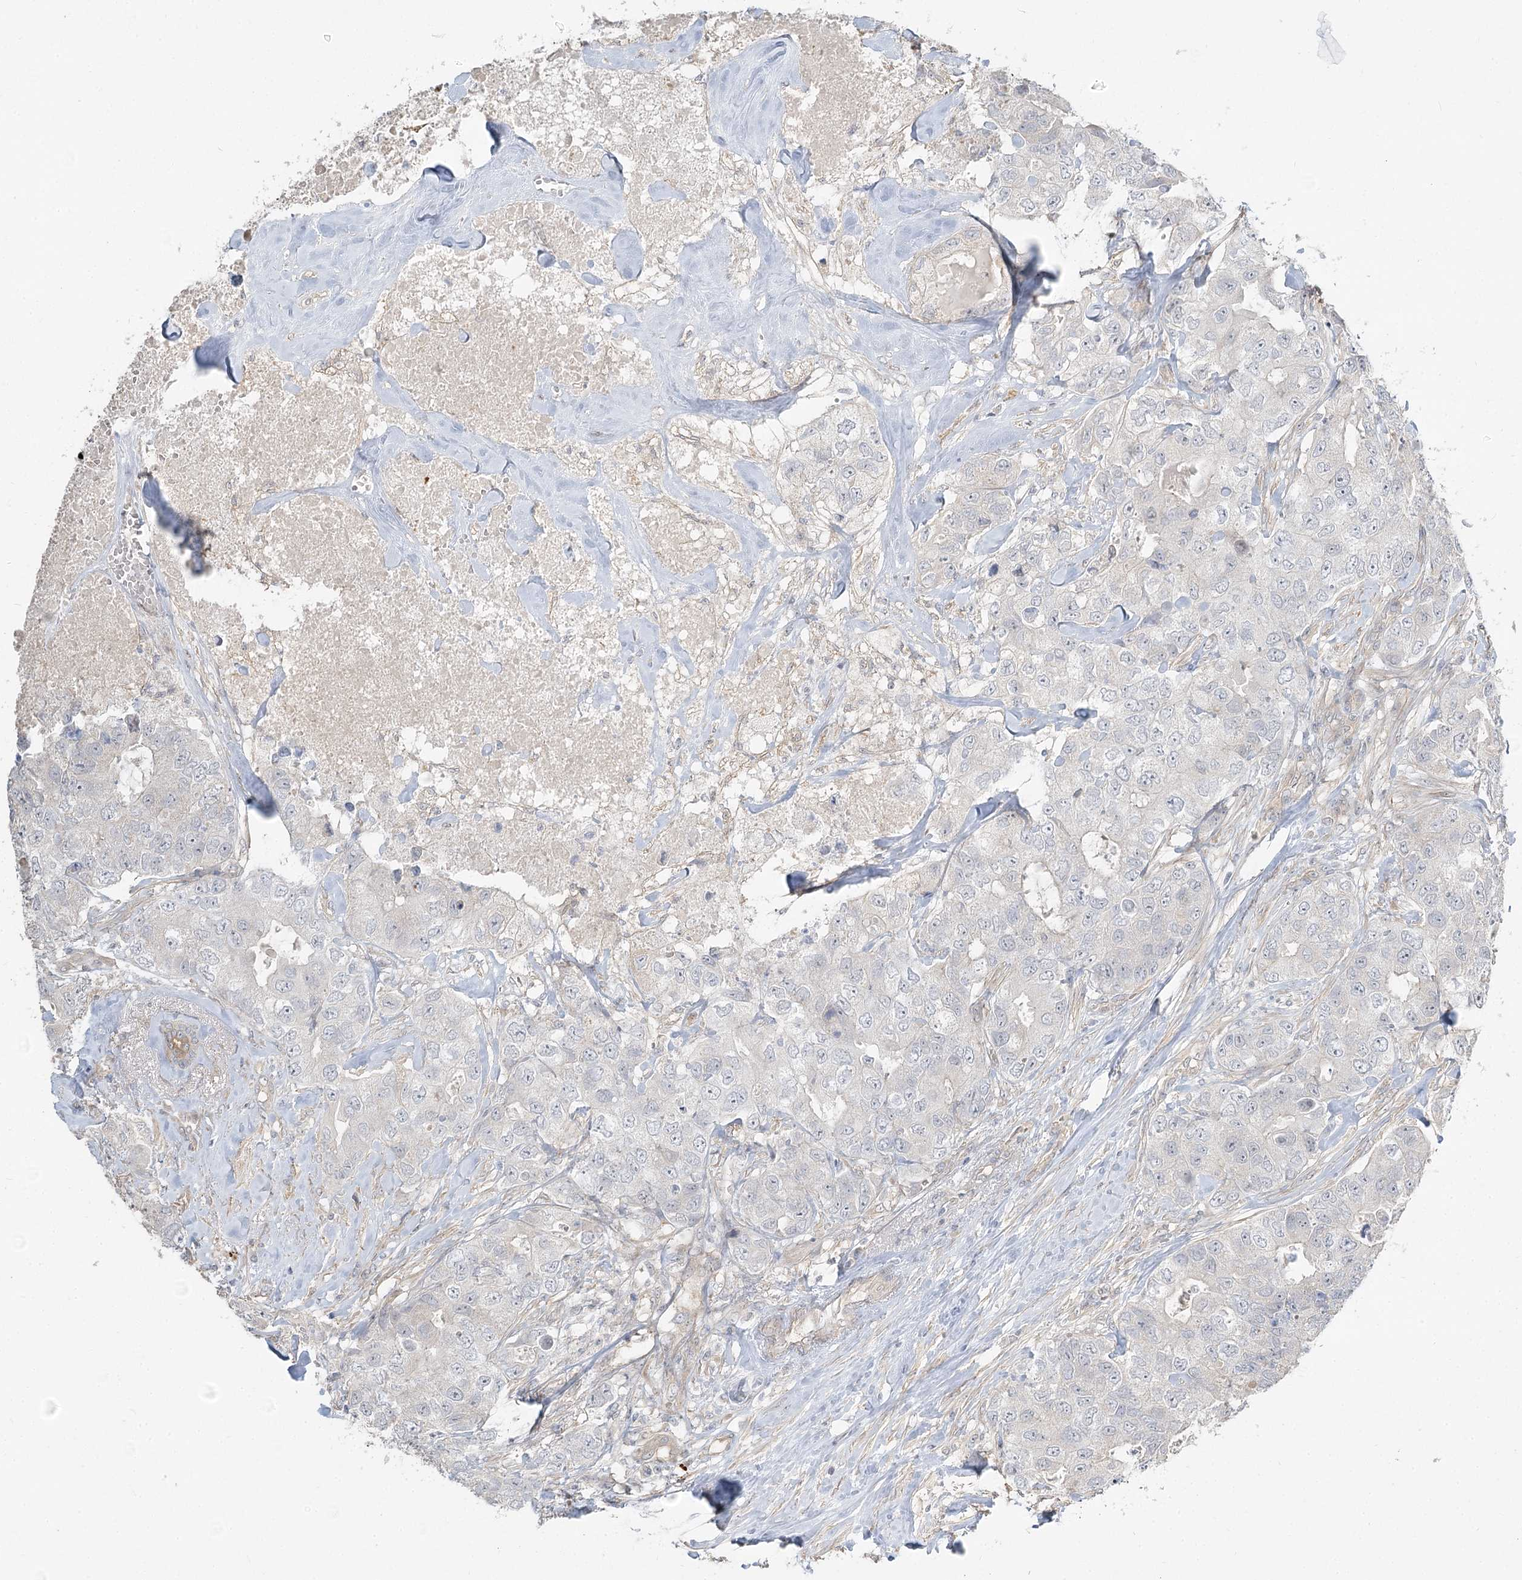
{"staining": {"intensity": "negative", "quantity": "none", "location": "none"}, "tissue": "breast cancer", "cell_type": "Tumor cells", "image_type": "cancer", "snomed": [{"axis": "morphology", "description": "Duct carcinoma"}, {"axis": "topography", "description": "Breast"}], "caption": "Immunohistochemistry histopathology image of neoplastic tissue: breast cancer (infiltrating ductal carcinoma) stained with DAB exhibits no significant protein staining in tumor cells.", "gene": "GUCY2C", "patient": {"sex": "female", "age": 62}}